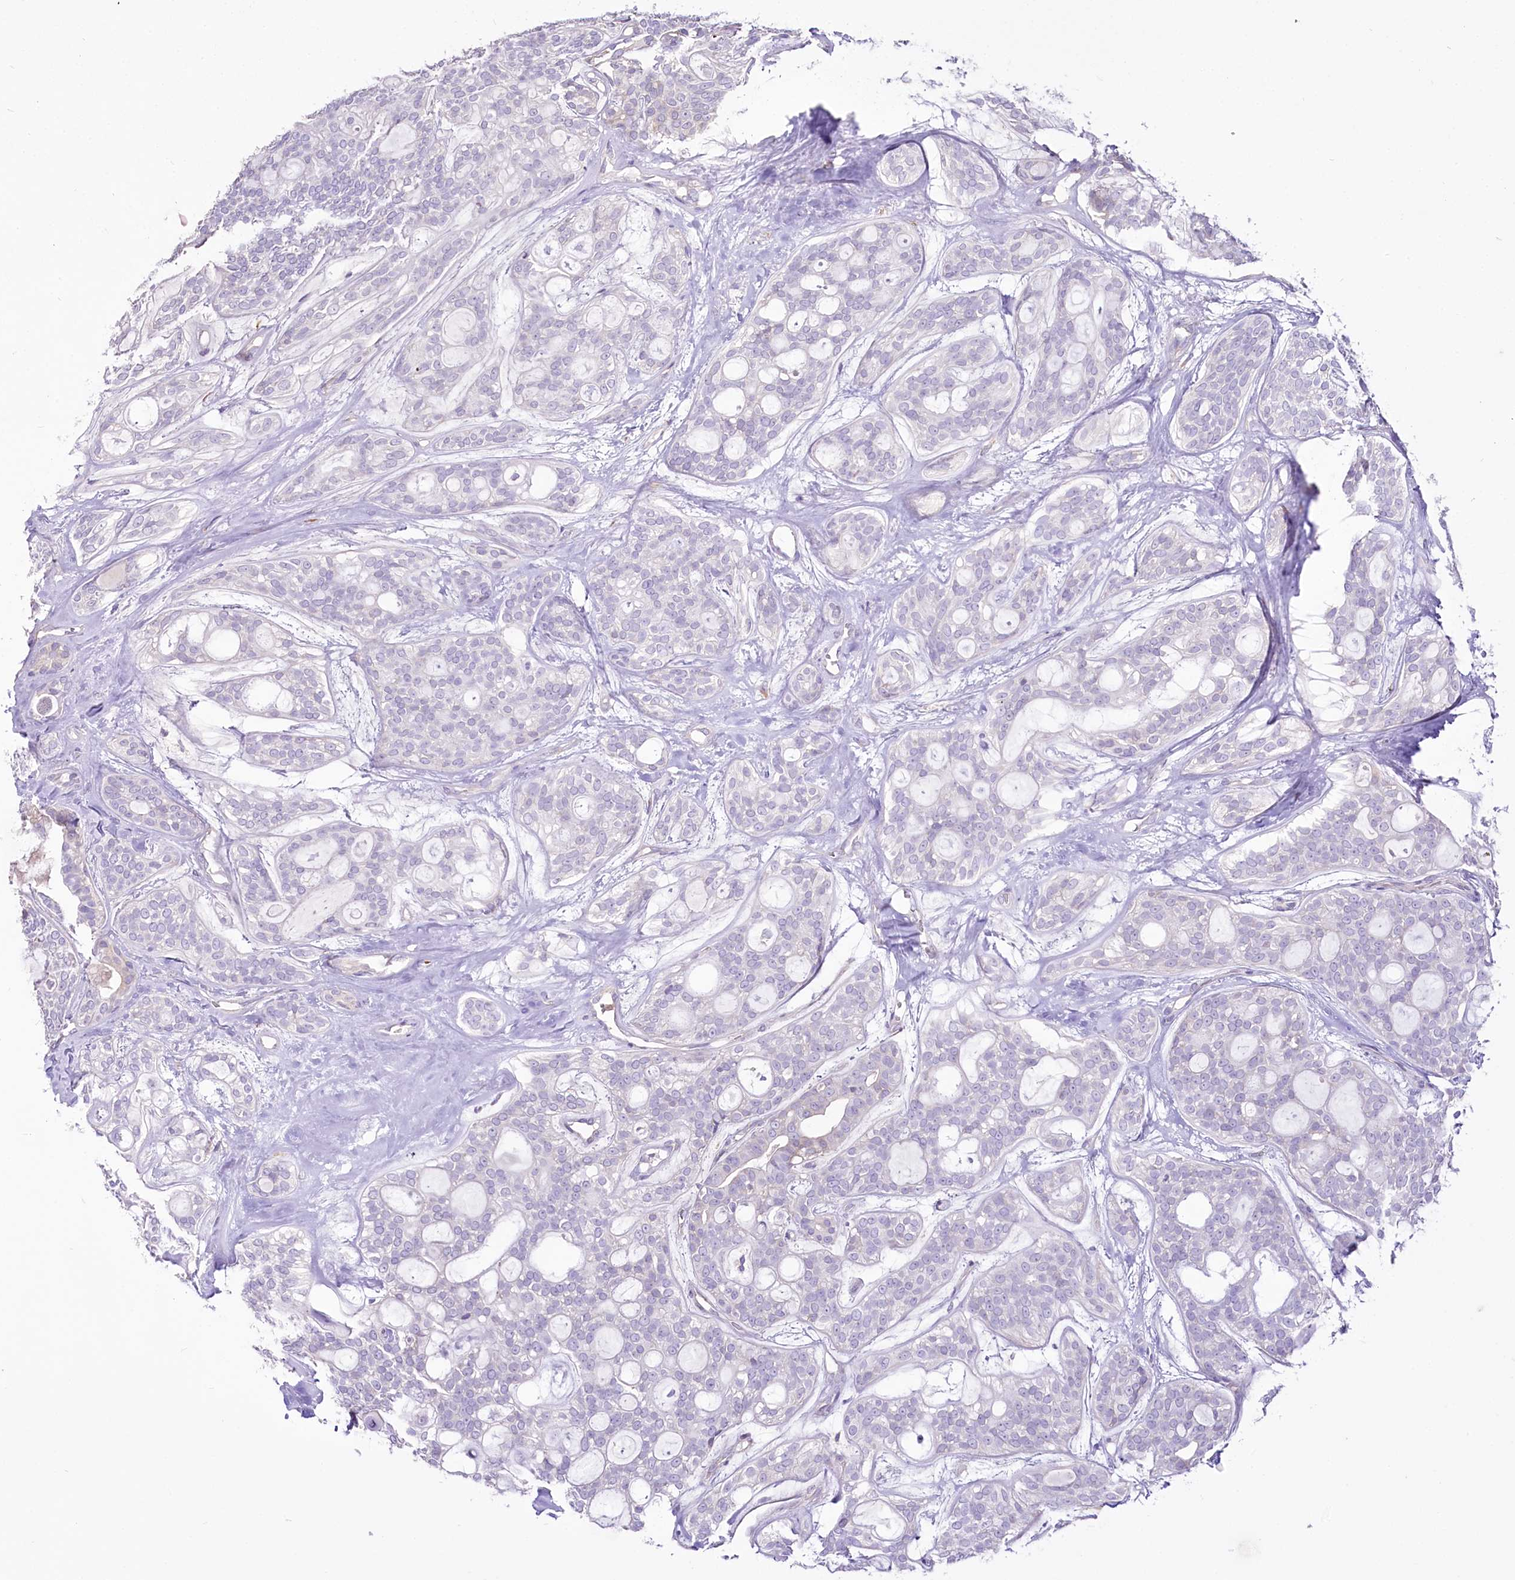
{"staining": {"intensity": "negative", "quantity": "none", "location": "none"}, "tissue": "head and neck cancer", "cell_type": "Tumor cells", "image_type": "cancer", "snomed": [{"axis": "morphology", "description": "Adenocarcinoma, NOS"}, {"axis": "topography", "description": "Head-Neck"}], "caption": "Tumor cells show no significant staining in head and neck cancer (adenocarcinoma). The staining was performed using DAB (3,3'-diaminobenzidine) to visualize the protein expression in brown, while the nuclei were stained in blue with hematoxylin (Magnification: 20x).", "gene": "DPYD", "patient": {"sex": "male", "age": 66}}